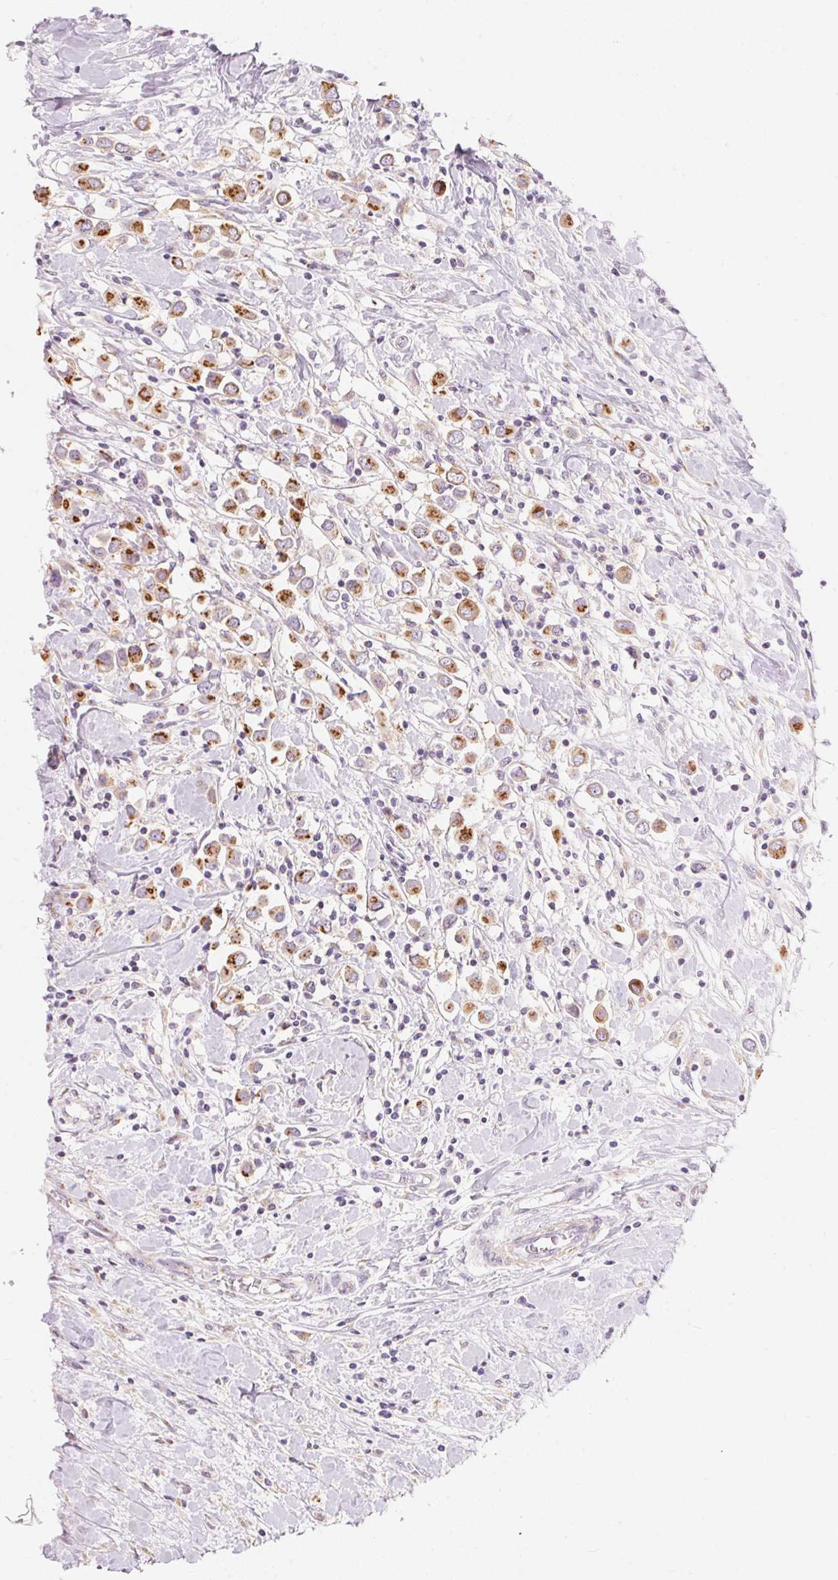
{"staining": {"intensity": "moderate", "quantity": ">75%", "location": "cytoplasmic/membranous"}, "tissue": "breast cancer", "cell_type": "Tumor cells", "image_type": "cancer", "snomed": [{"axis": "morphology", "description": "Duct carcinoma"}, {"axis": "topography", "description": "Breast"}], "caption": "Moderate cytoplasmic/membranous protein expression is seen in approximately >75% of tumor cells in breast infiltrating ductal carcinoma. (brown staining indicates protein expression, while blue staining denotes nuclei).", "gene": "DRAM2", "patient": {"sex": "female", "age": 61}}